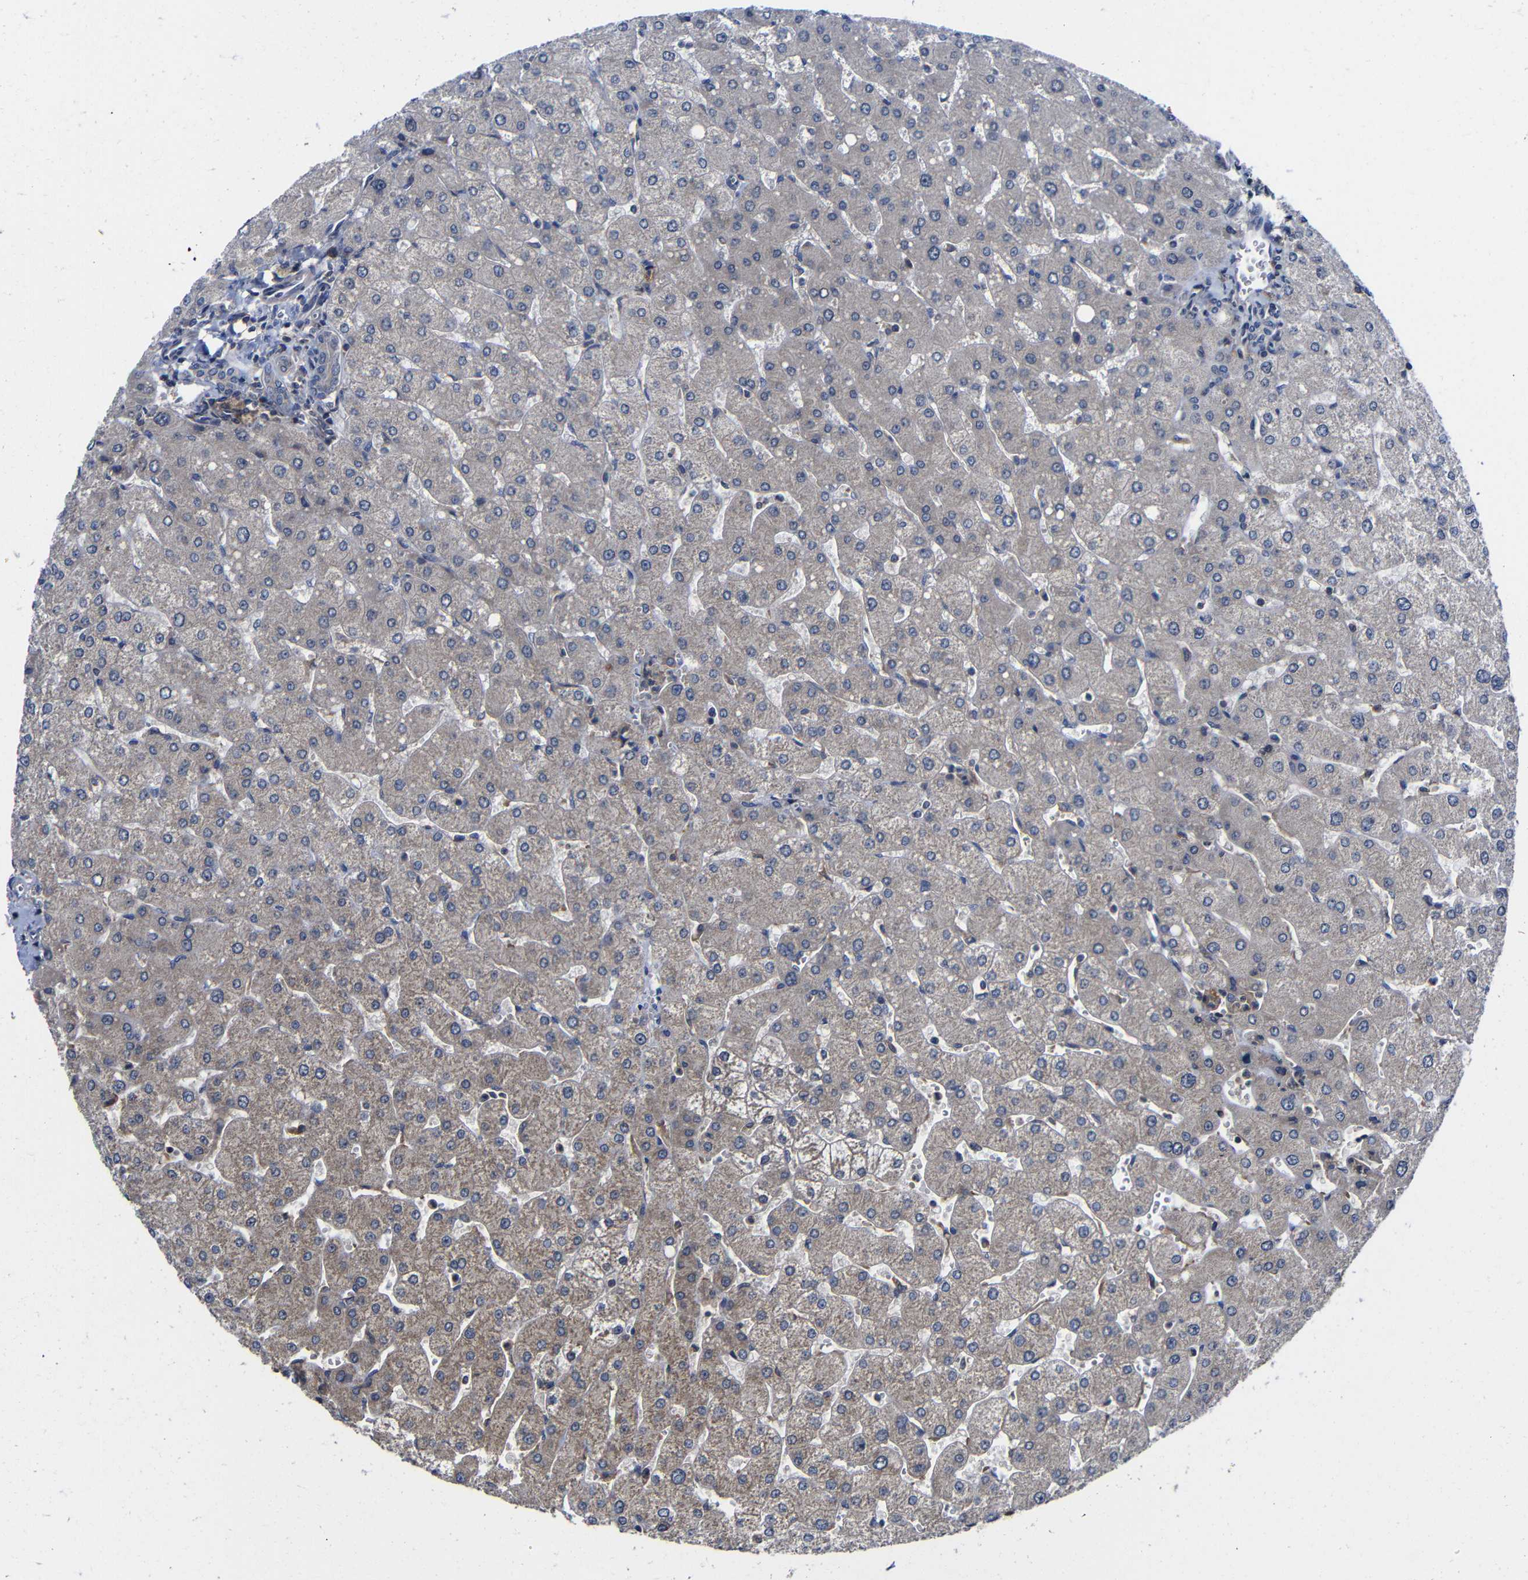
{"staining": {"intensity": "negative", "quantity": "none", "location": "none"}, "tissue": "liver", "cell_type": "Cholangiocytes", "image_type": "normal", "snomed": [{"axis": "morphology", "description": "Normal tissue, NOS"}, {"axis": "topography", "description": "Liver"}], "caption": "The IHC image has no significant positivity in cholangiocytes of liver.", "gene": "LPAR5", "patient": {"sex": "male", "age": 55}}